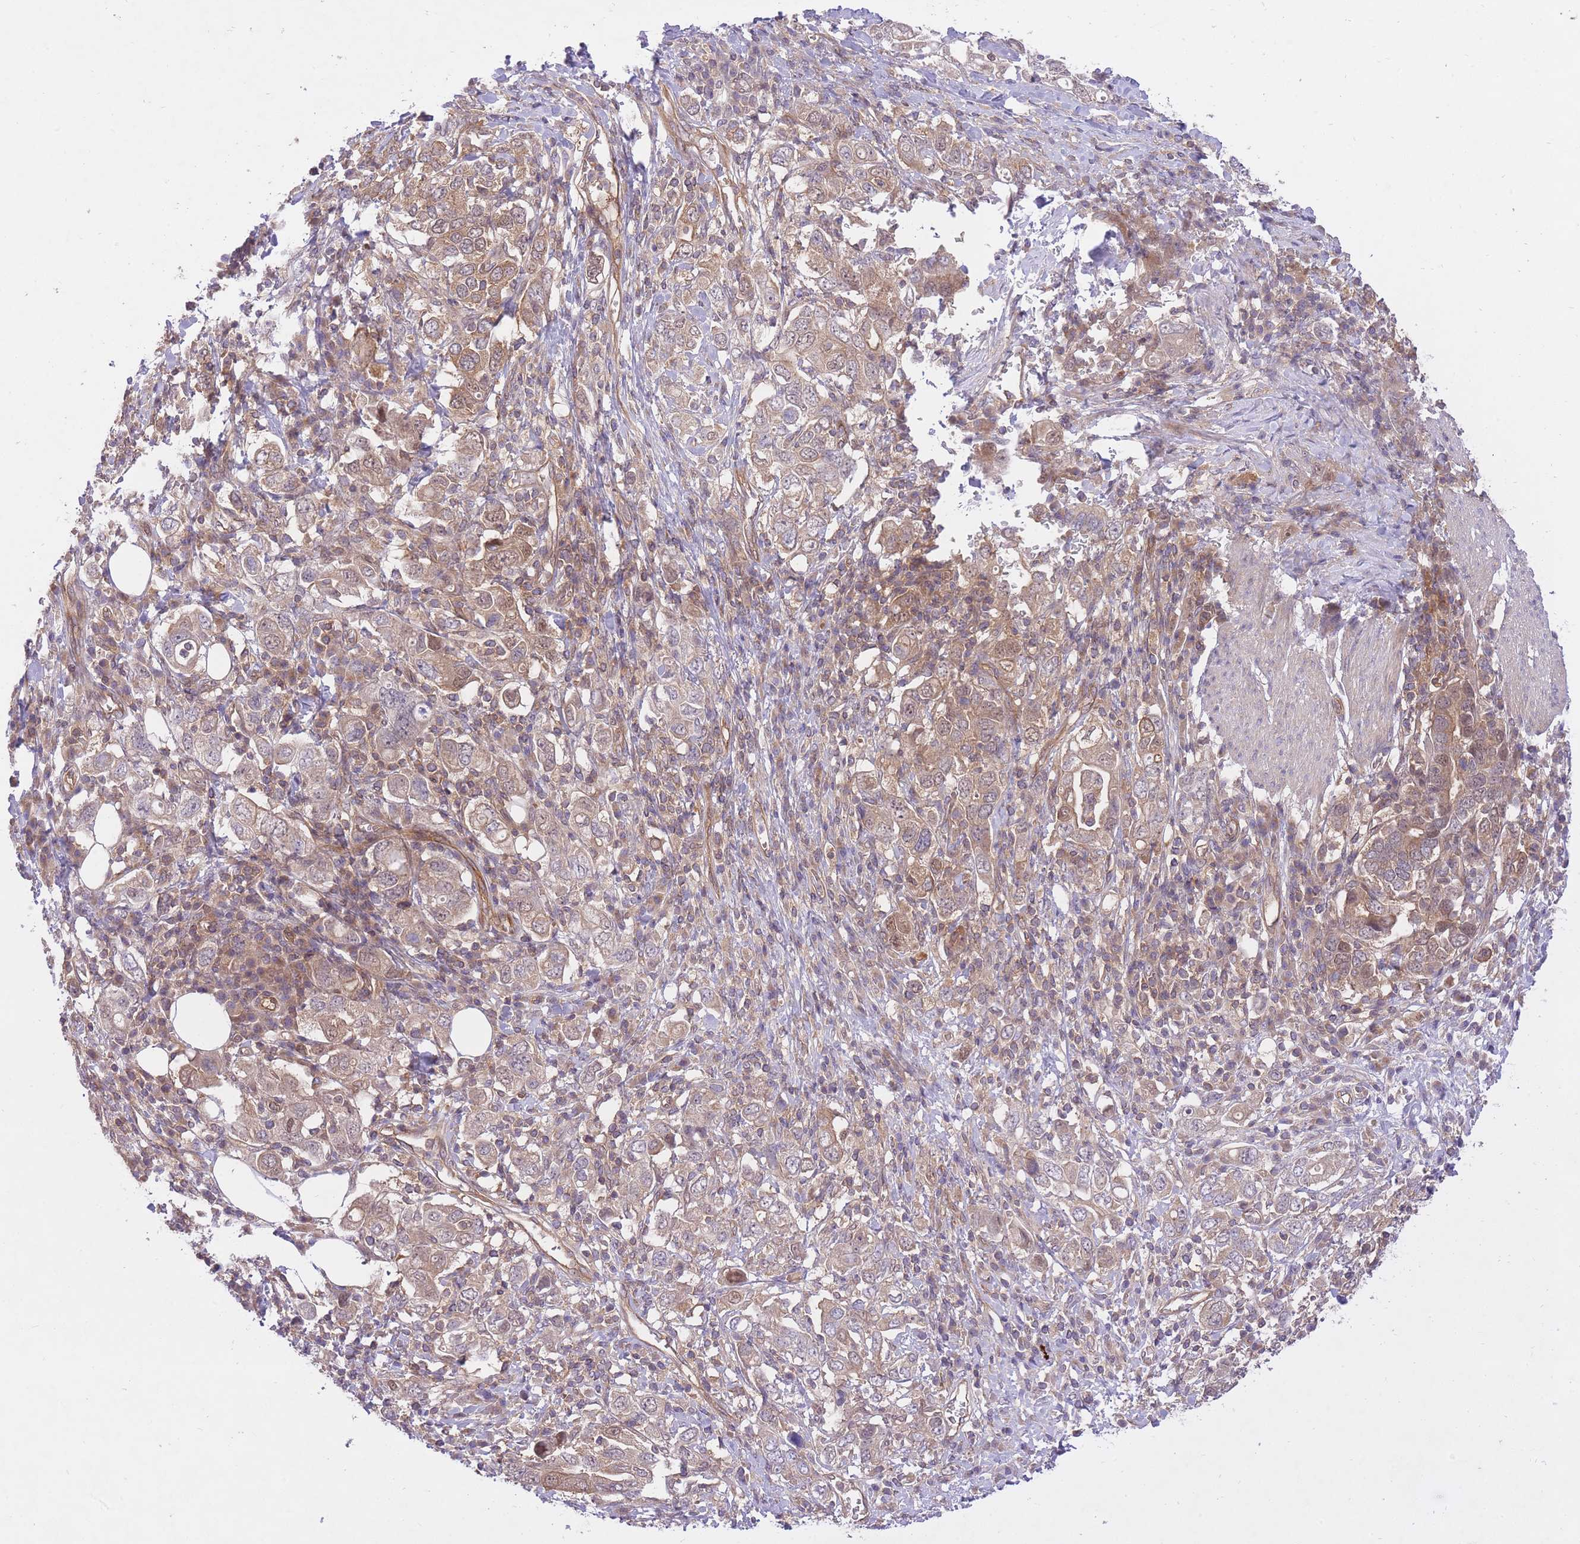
{"staining": {"intensity": "weak", "quantity": ">75%", "location": "cytoplasmic/membranous,nuclear"}, "tissue": "stomach cancer", "cell_type": "Tumor cells", "image_type": "cancer", "snomed": [{"axis": "morphology", "description": "Adenocarcinoma, NOS"}, {"axis": "topography", "description": "Stomach, upper"}, {"axis": "topography", "description": "Stomach"}], "caption": "Immunohistochemical staining of human stomach cancer (adenocarcinoma) reveals weak cytoplasmic/membranous and nuclear protein staining in about >75% of tumor cells.", "gene": "PREP", "patient": {"sex": "male", "age": 62}}